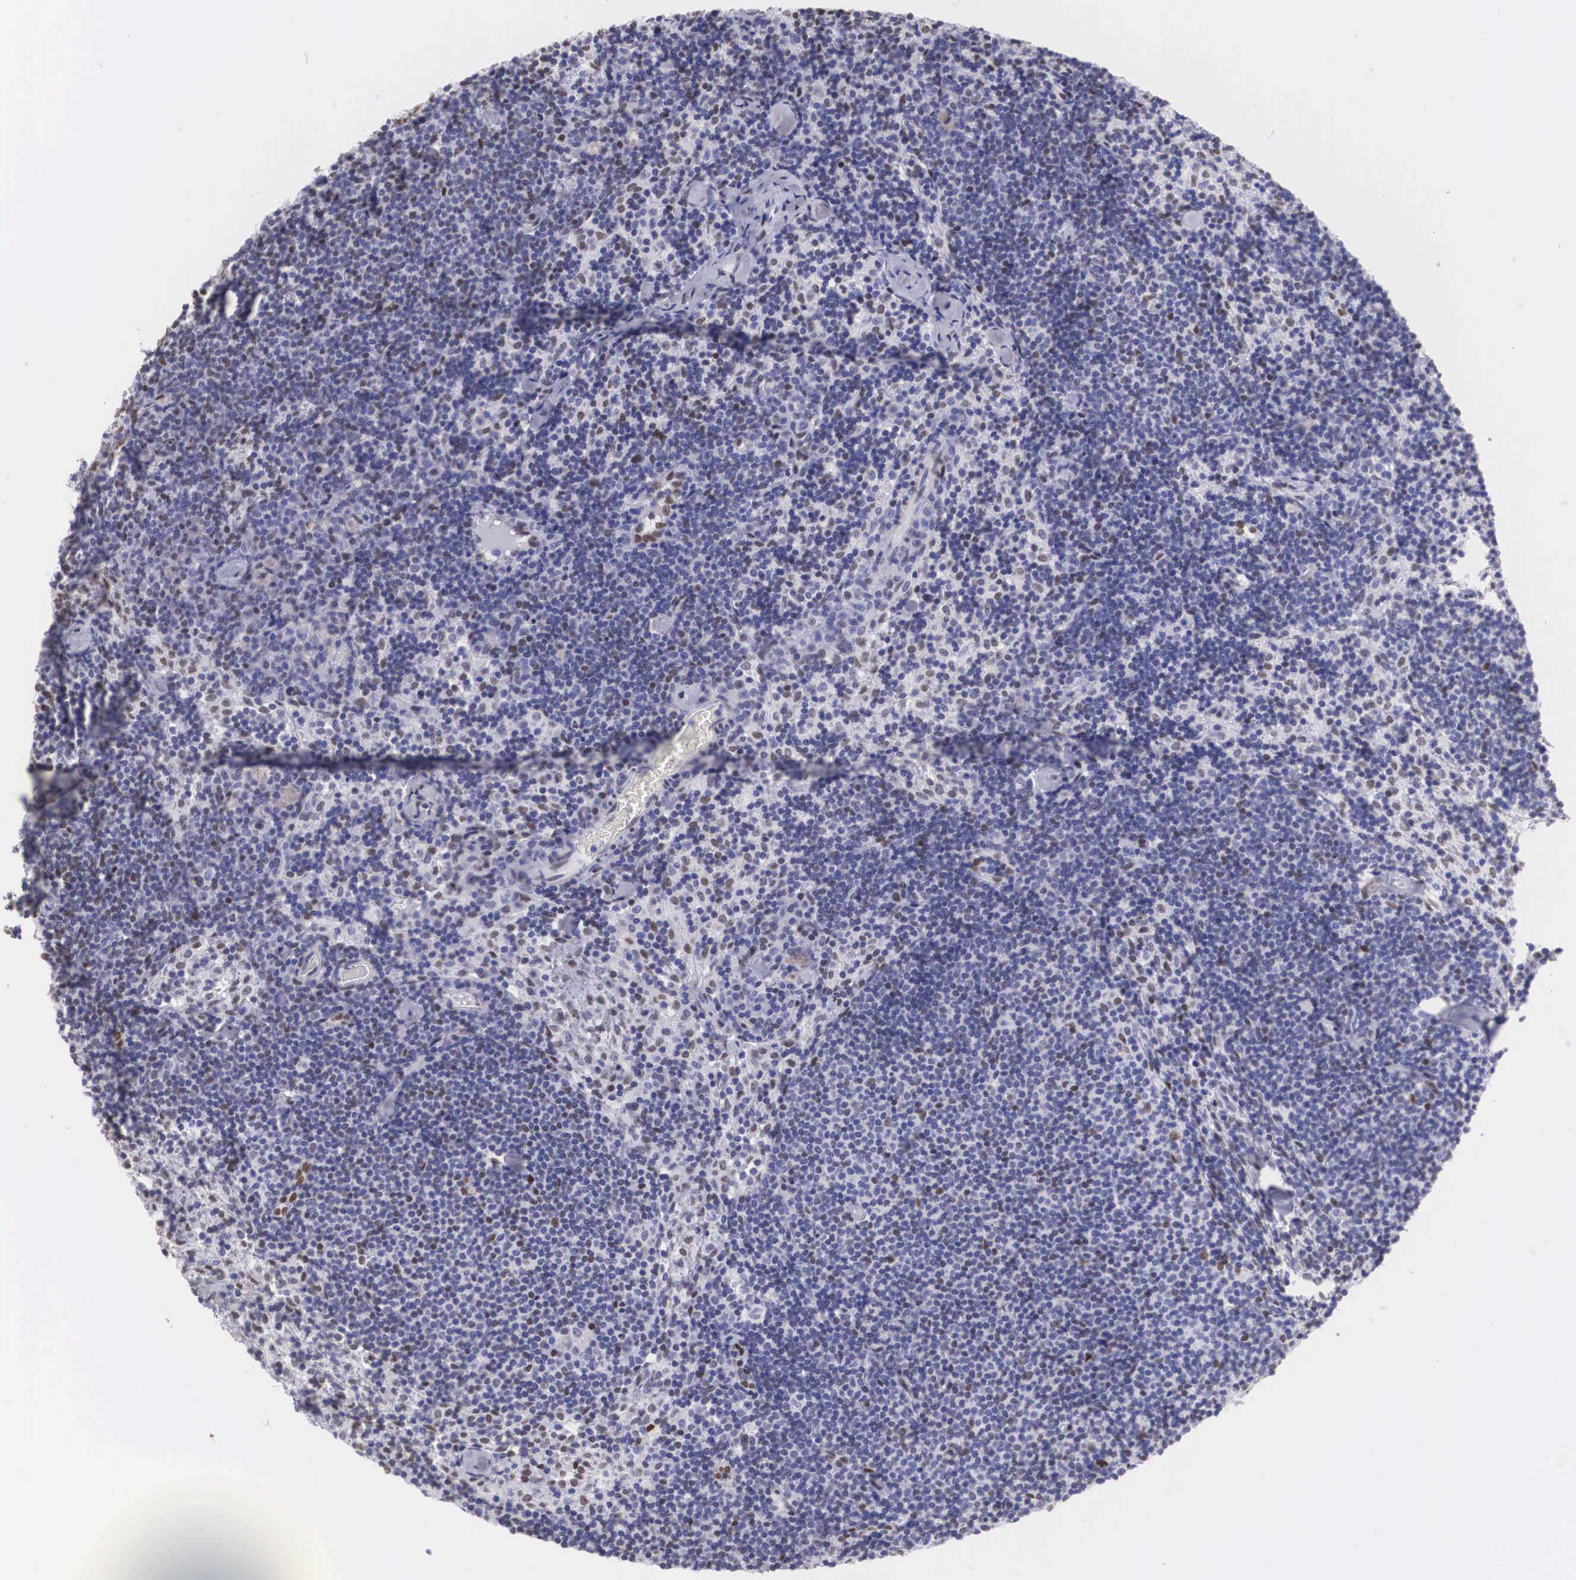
{"staining": {"intensity": "moderate", "quantity": "<25%", "location": "nuclear"}, "tissue": "lymph node", "cell_type": "Germinal center cells", "image_type": "normal", "snomed": [{"axis": "morphology", "description": "Normal tissue, NOS"}, {"axis": "topography", "description": "Lymph node"}], "caption": "This is a micrograph of immunohistochemistry staining of unremarkable lymph node, which shows moderate staining in the nuclear of germinal center cells.", "gene": "HMGN5", "patient": {"sex": "female", "age": 35}}